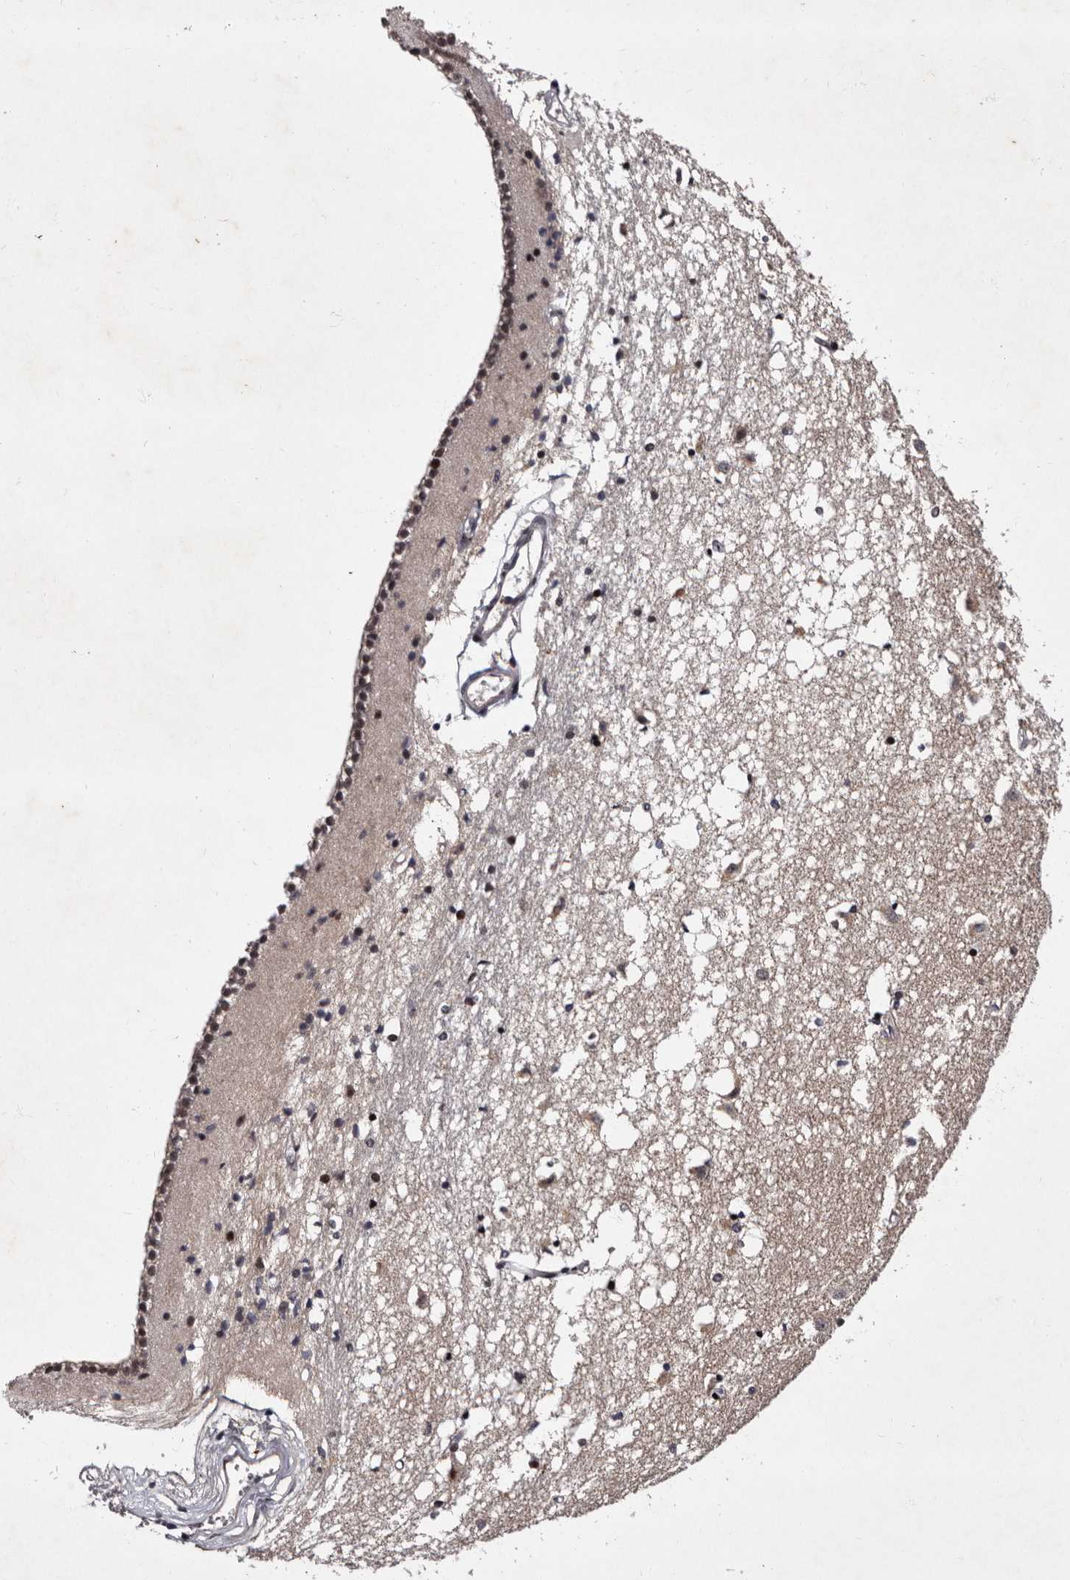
{"staining": {"intensity": "negative", "quantity": "none", "location": "none"}, "tissue": "caudate", "cell_type": "Glial cells", "image_type": "normal", "snomed": [{"axis": "morphology", "description": "Normal tissue, NOS"}, {"axis": "topography", "description": "Lateral ventricle wall"}], "caption": "This is an IHC micrograph of normal human caudate. There is no positivity in glial cells.", "gene": "TNKS", "patient": {"sex": "male", "age": 45}}